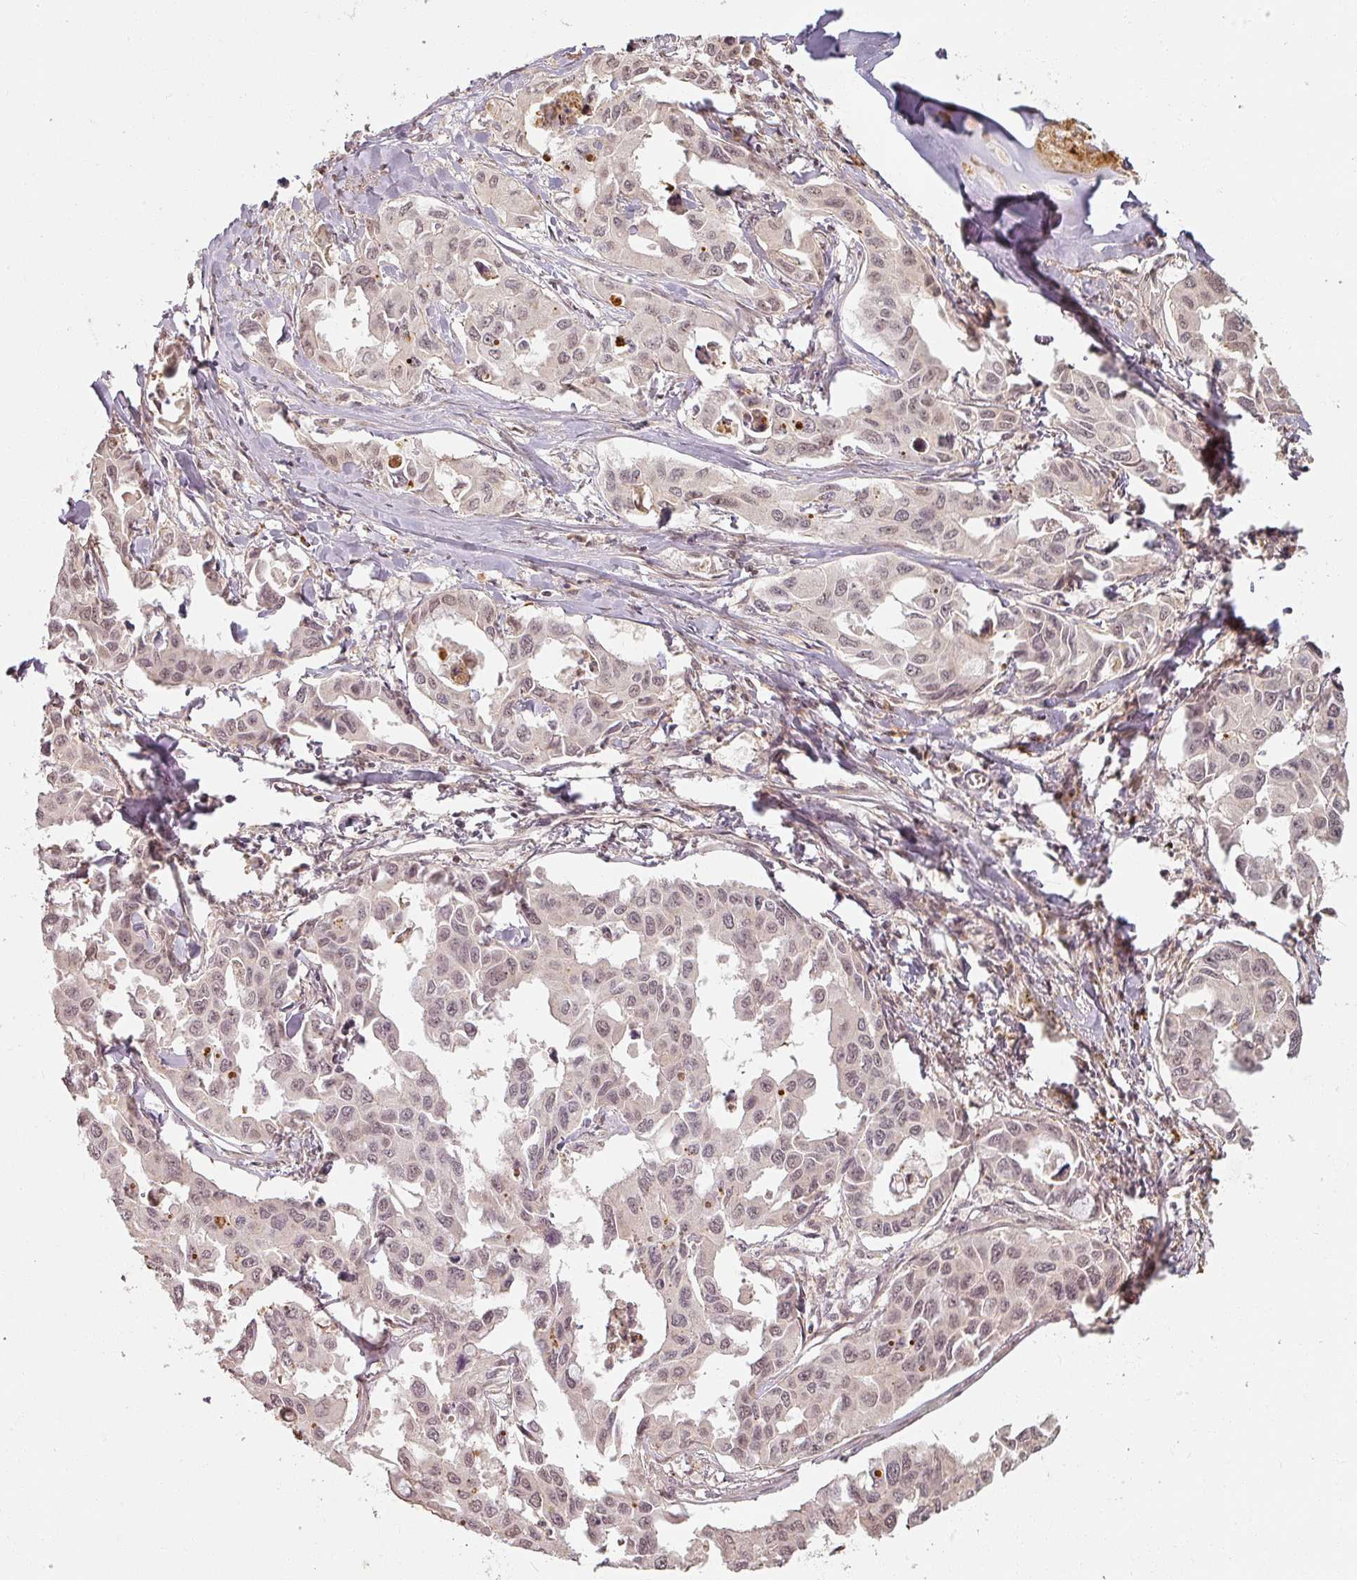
{"staining": {"intensity": "weak", "quantity": ">75%", "location": "nuclear"}, "tissue": "lung cancer", "cell_type": "Tumor cells", "image_type": "cancer", "snomed": [{"axis": "morphology", "description": "Adenocarcinoma, NOS"}, {"axis": "topography", "description": "Lung"}], "caption": "Immunohistochemical staining of human adenocarcinoma (lung) exhibits weak nuclear protein positivity in about >75% of tumor cells.", "gene": "MED19", "patient": {"sex": "male", "age": 64}}